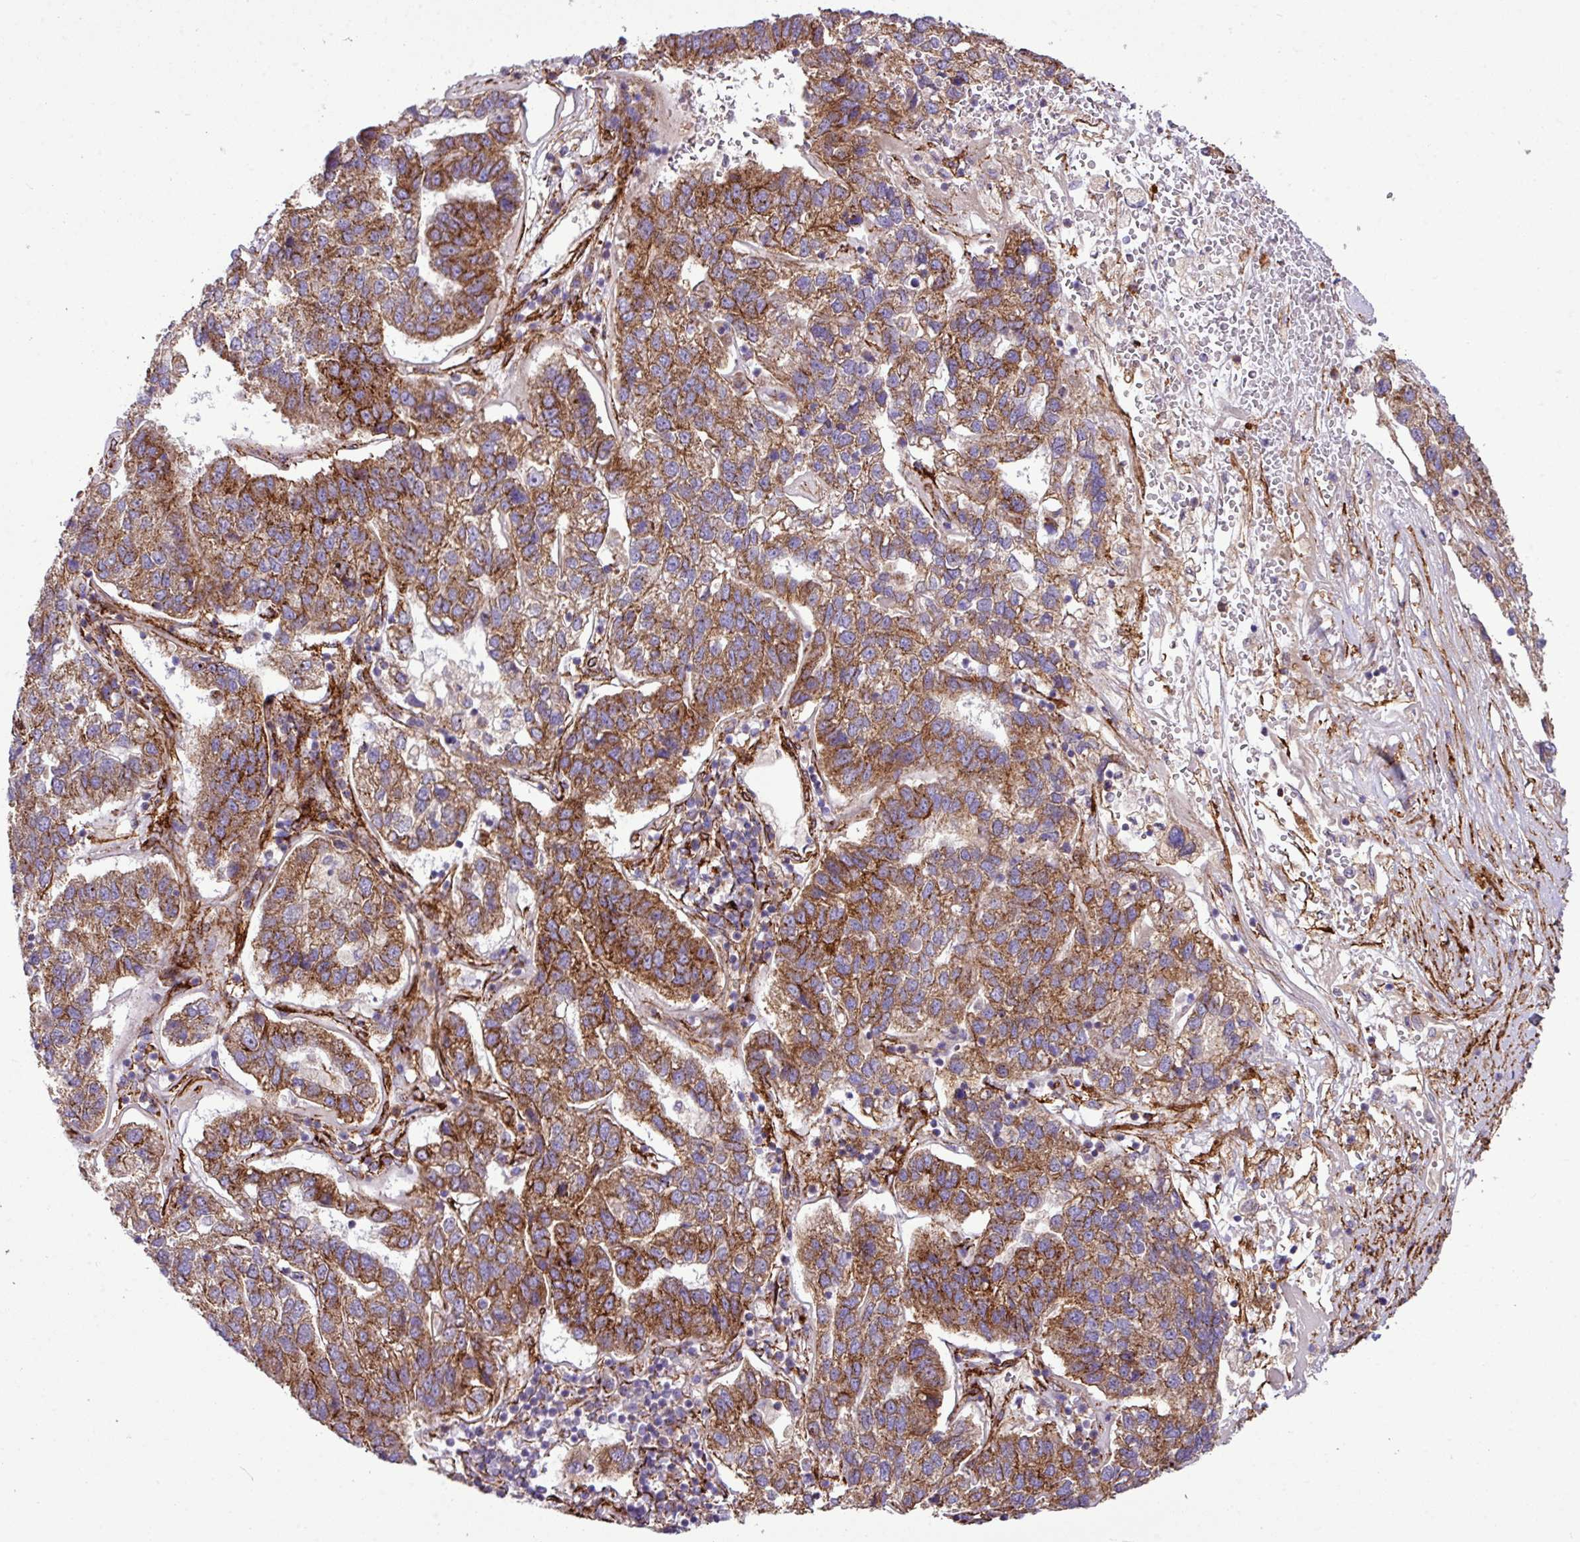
{"staining": {"intensity": "moderate", "quantity": ">75%", "location": "cytoplasmic/membranous"}, "tissue": "pancreatic cancer", "cell_type": "Tumor cells", "image_type": "cancer", "snomed": [{"axis": "morphology", "description": "Adenocarcinoma, NOS"}, {"axis": "topography", "description": "Pancreas"}], "caption": "Approximately >75% of tumor cells in human adenocarcinoma (pancreatic) demonstrate moderate cytoplasmic/membranous protein staining as visualized by brown immunohistochemical staining.", "gene": "FAM47E", "patient": {"sex": "female", "age": 61}}